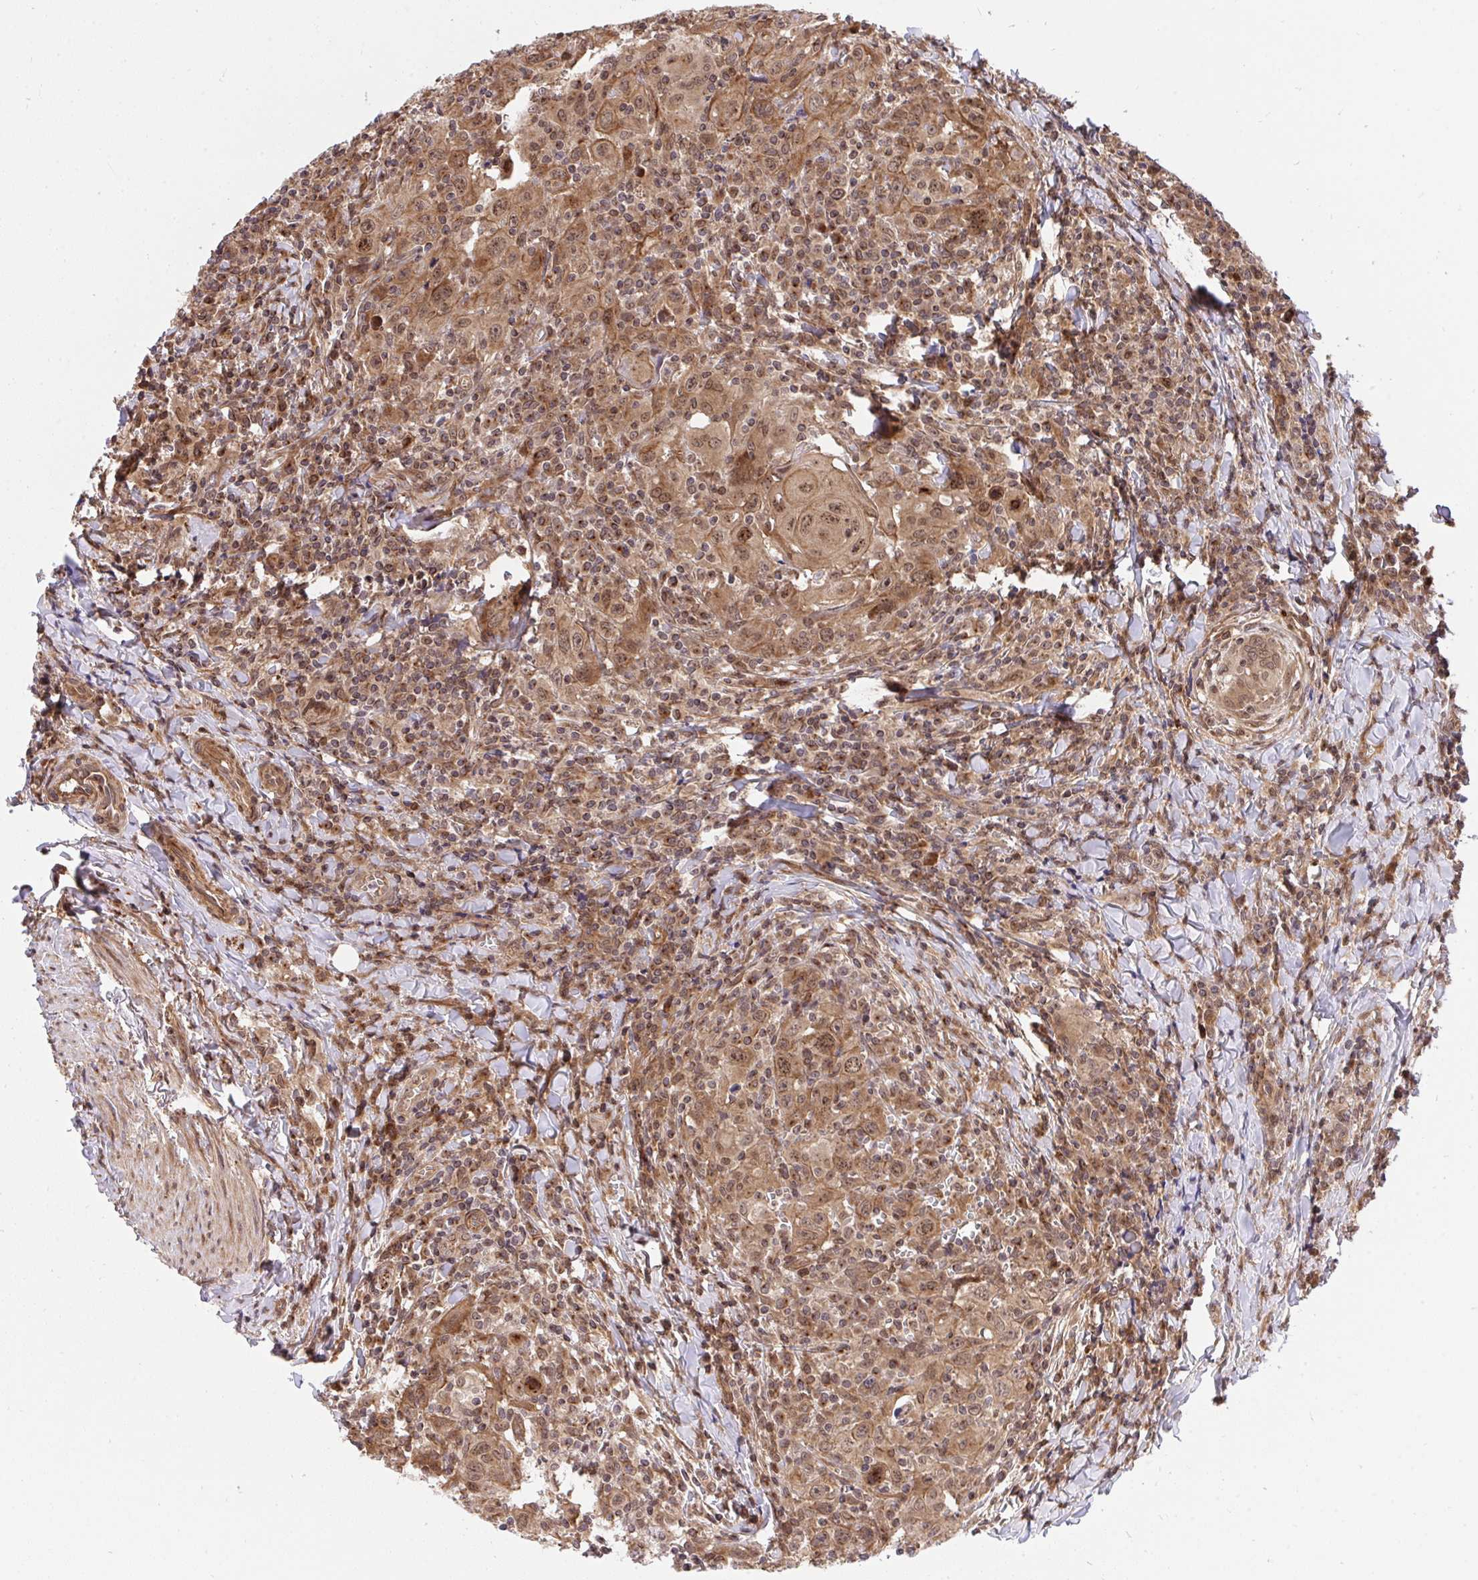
{"staining": {"intensity": "moderate", "quantity": ">75%", "location": "cytoplasmic/membranous"}, "tissue": "head and neck cancer", "cell_type": "Tumor cells", "image_type": "cancer", "snomed": [{"axis": "morphology", "description": "Squamous cell carcinoma, NOS"}, {"axis": "topography", "description": "Head-Neck"}], "caption": "The image exhibits immunohistochemical staining of head and neck cancer (squamous cell carcinoma). There is moderate cytoplasmic/membranous expression is appreciated in about >75% of tumor cells.", "gene": "ERI1", "patient": {"sex": "female", "age": 95}}